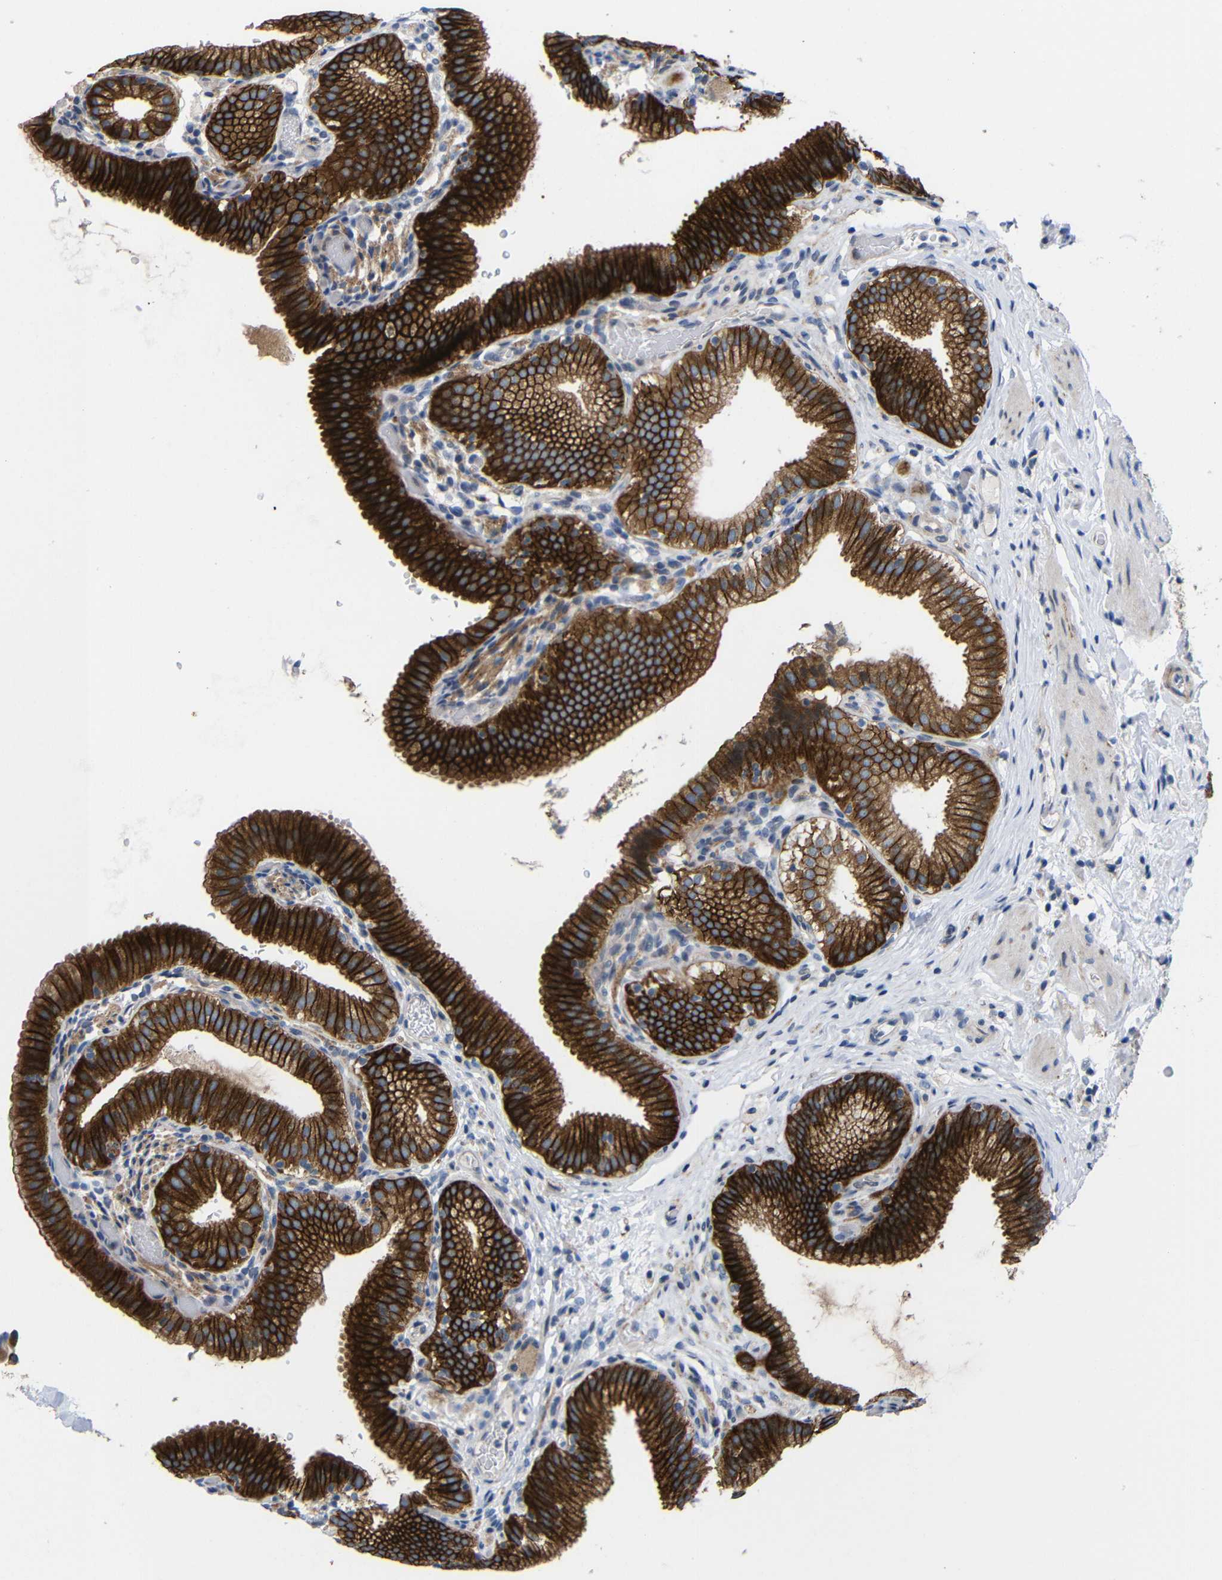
{"staining": {"intensity": "strong", "quantity": ">75%", "location": "cytoplasmic/membranous"}, "tissue": "gallbladder", "cell_type": "Glandular cells", "image_type": "normal", "snomed": [{"axis": "morphology", "description": "Normal tissue, NOS"}, {"axis": "topography", "description": "Gallbladder"}], "caption": "DAB (3,3'-diaminobenzidine) immunohistochemical staining of benign gallbladder demonstrates strong cytoplasmic/membranous protein positivity in approximately >75% of glandular cells.", "gene": "CMTM1", "patient": {"sex": "male", "age": 54}}